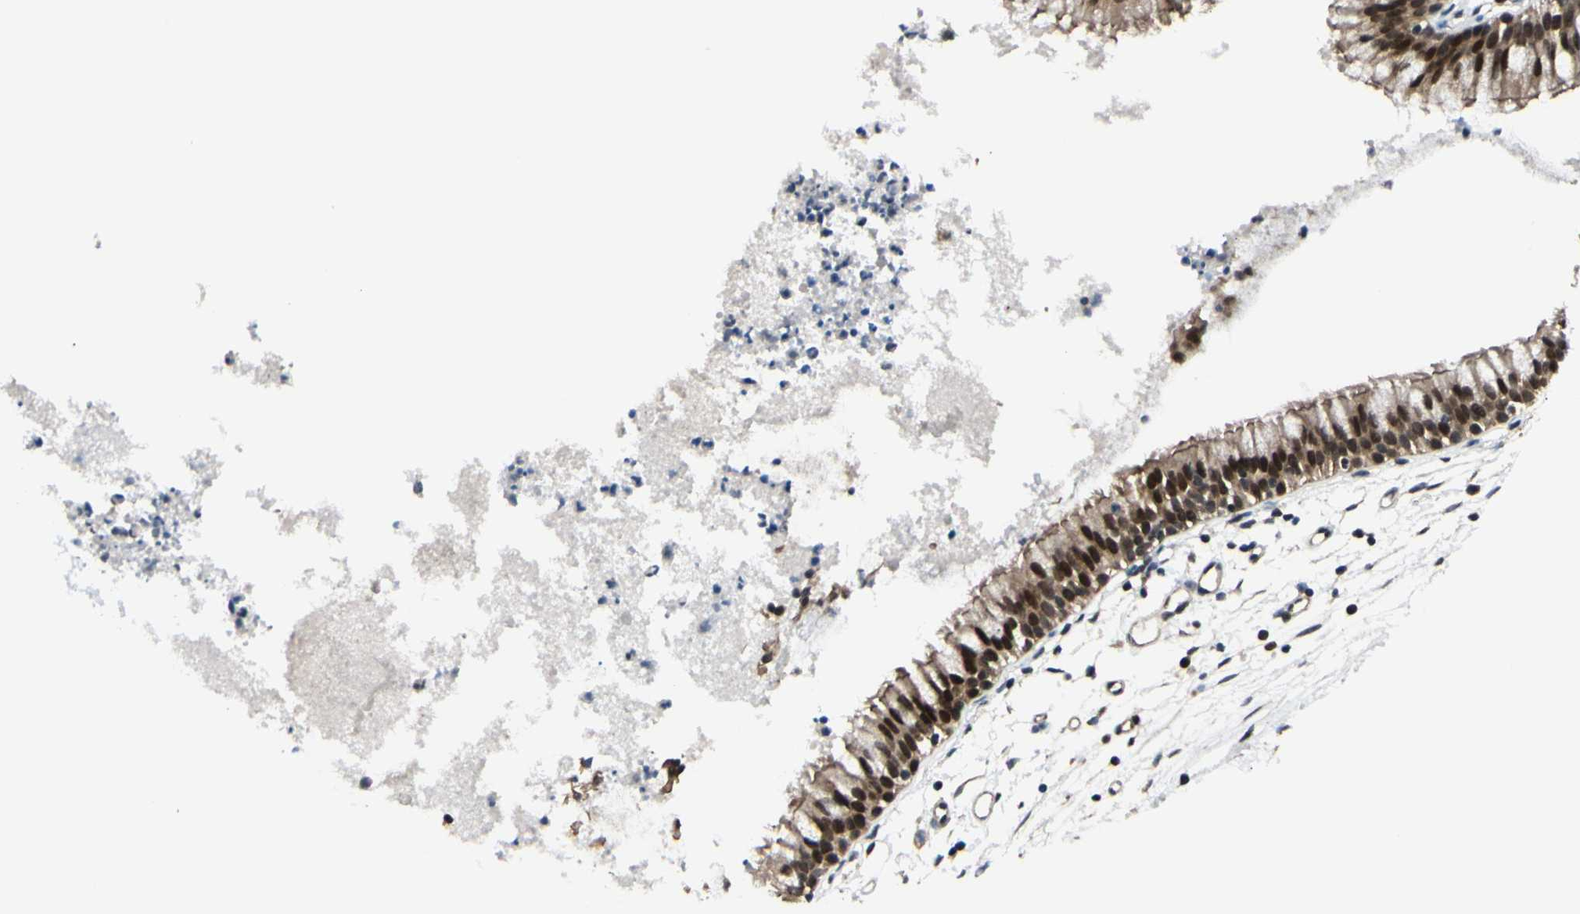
{"staining": {"intensity": "moderate", "quantity": "25%-75%", "location": "cytoplasmic/membranous,nuclear"}, "tissue": "nasopharynx", "cell_type": "Respiratory epithelial cells", "image_type": "normal", "snomed": [{"axis": "morphology", "description": "Normal tissue, NOS"}, {"axis": "topography", "description": "Nasopharynx"}], "caption": "Immunohistochemistry image of unremarkable human nasopharynx stained for a protein (brown), which displays medium levels of moderate cytoplasmic/membranous,nuclear expression in approximately 25%-75% of respiratory epithelial cells.", "gene": "BRMS1", "patient": {"sex": "male", "age": 21}}